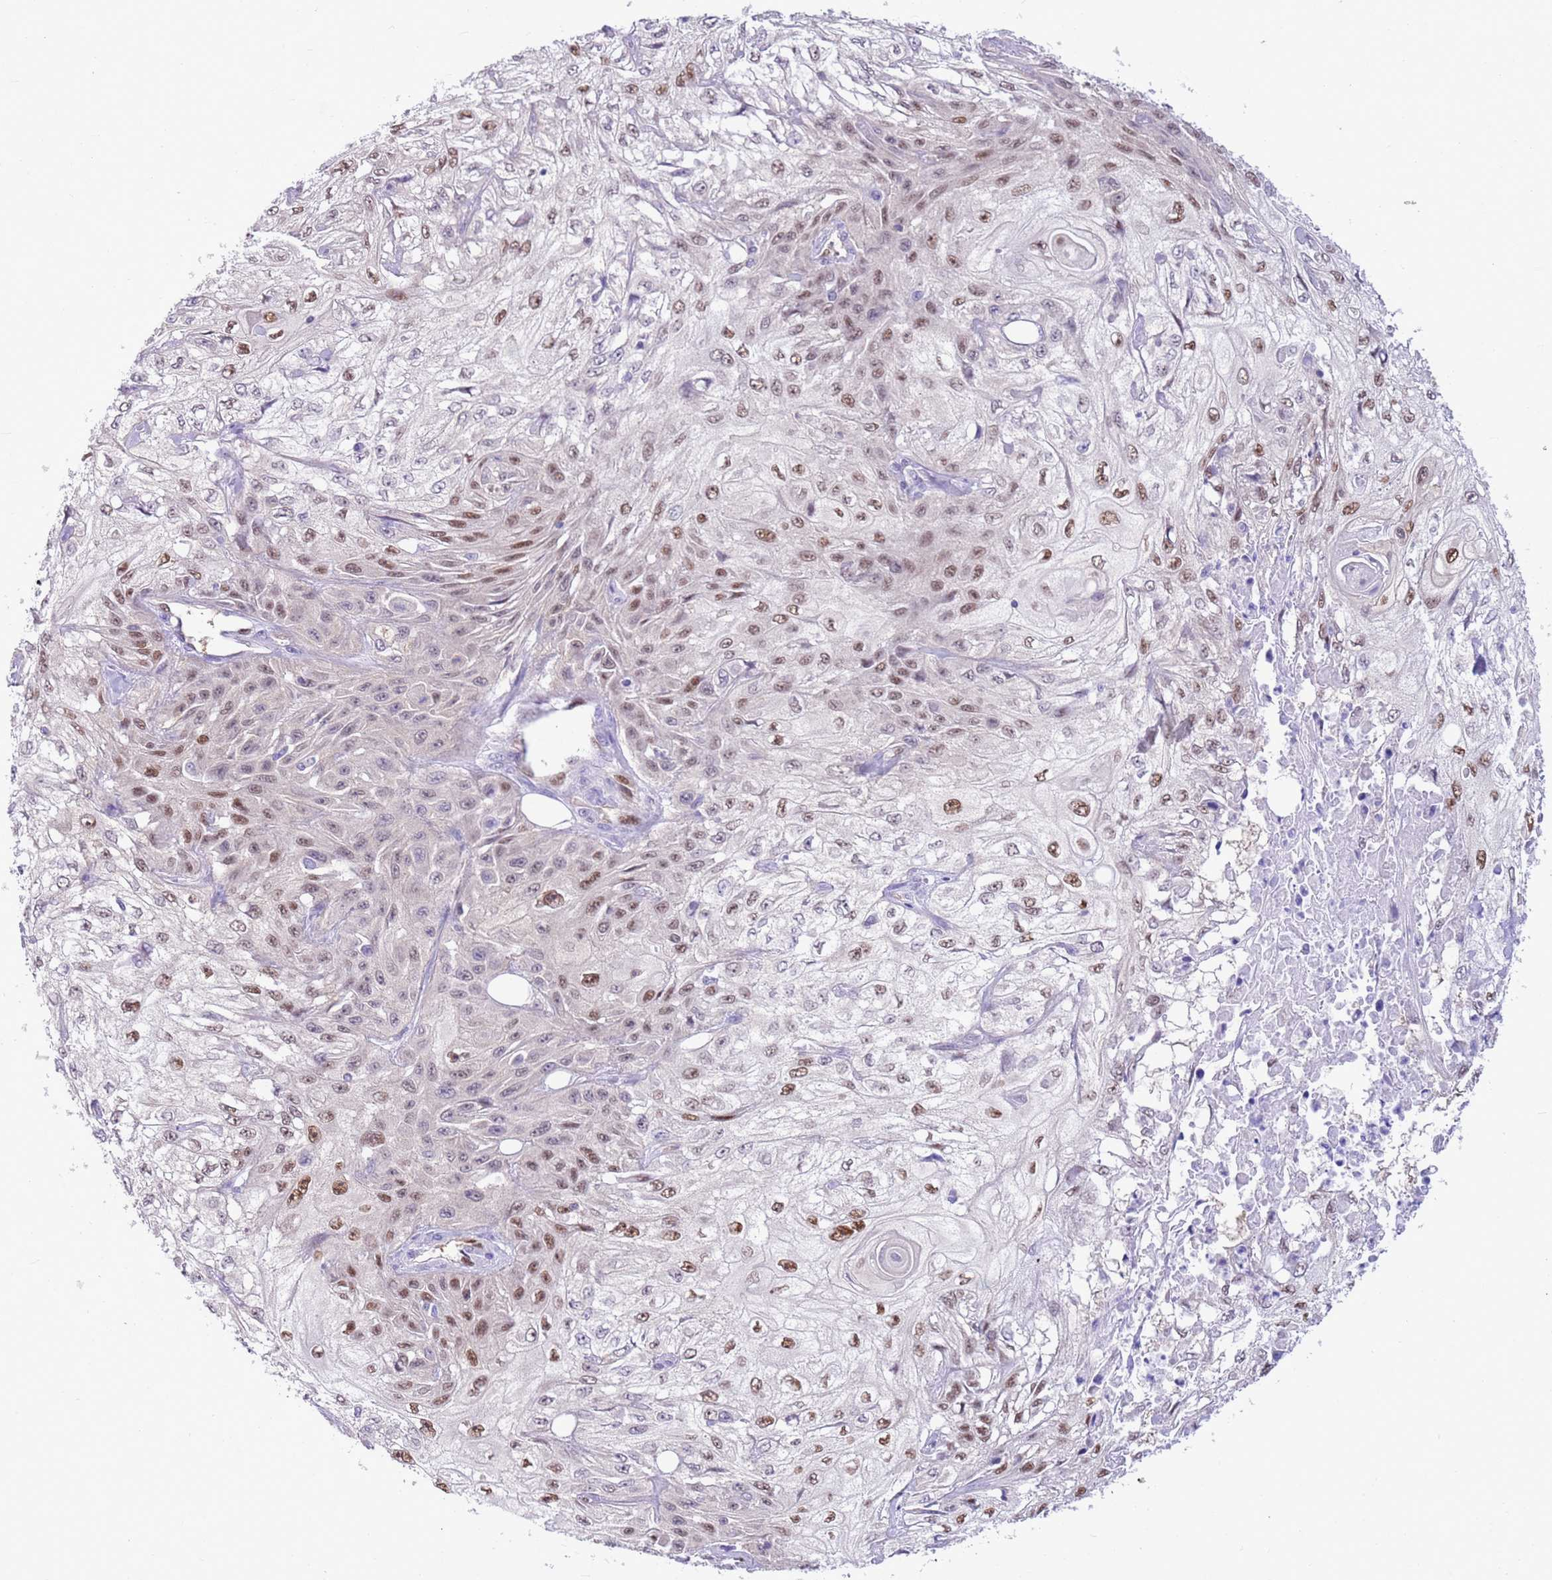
{"staining": {"intensity": "weak", "quantity": "25%-75%", "location": "nuclear"}, "tissue": "skin cancer", "cell_type": "Tumor cells", "image_type": "cancer", "snomed": [{"axis": "morphology", "description": "Squamous cell carcinoma, NOS"}, {"axis": "morphology", "description": "Squamous cell carcinoma, metastatic, NOS"}, {"axis": "topography", "description": "Skin"}, {"axis": "topography", "description": "Lymph node"}], "caption": "DAB (3,3'-diaminobenzidine) immunohistochemical staining of metastatic squamous cell carcinoma (skin) reveals weak nuclear protein positivity in about 25%-75% of tumor cells.", "gene": "DDI2", "patient": {"sex": "male", "age": 75}}